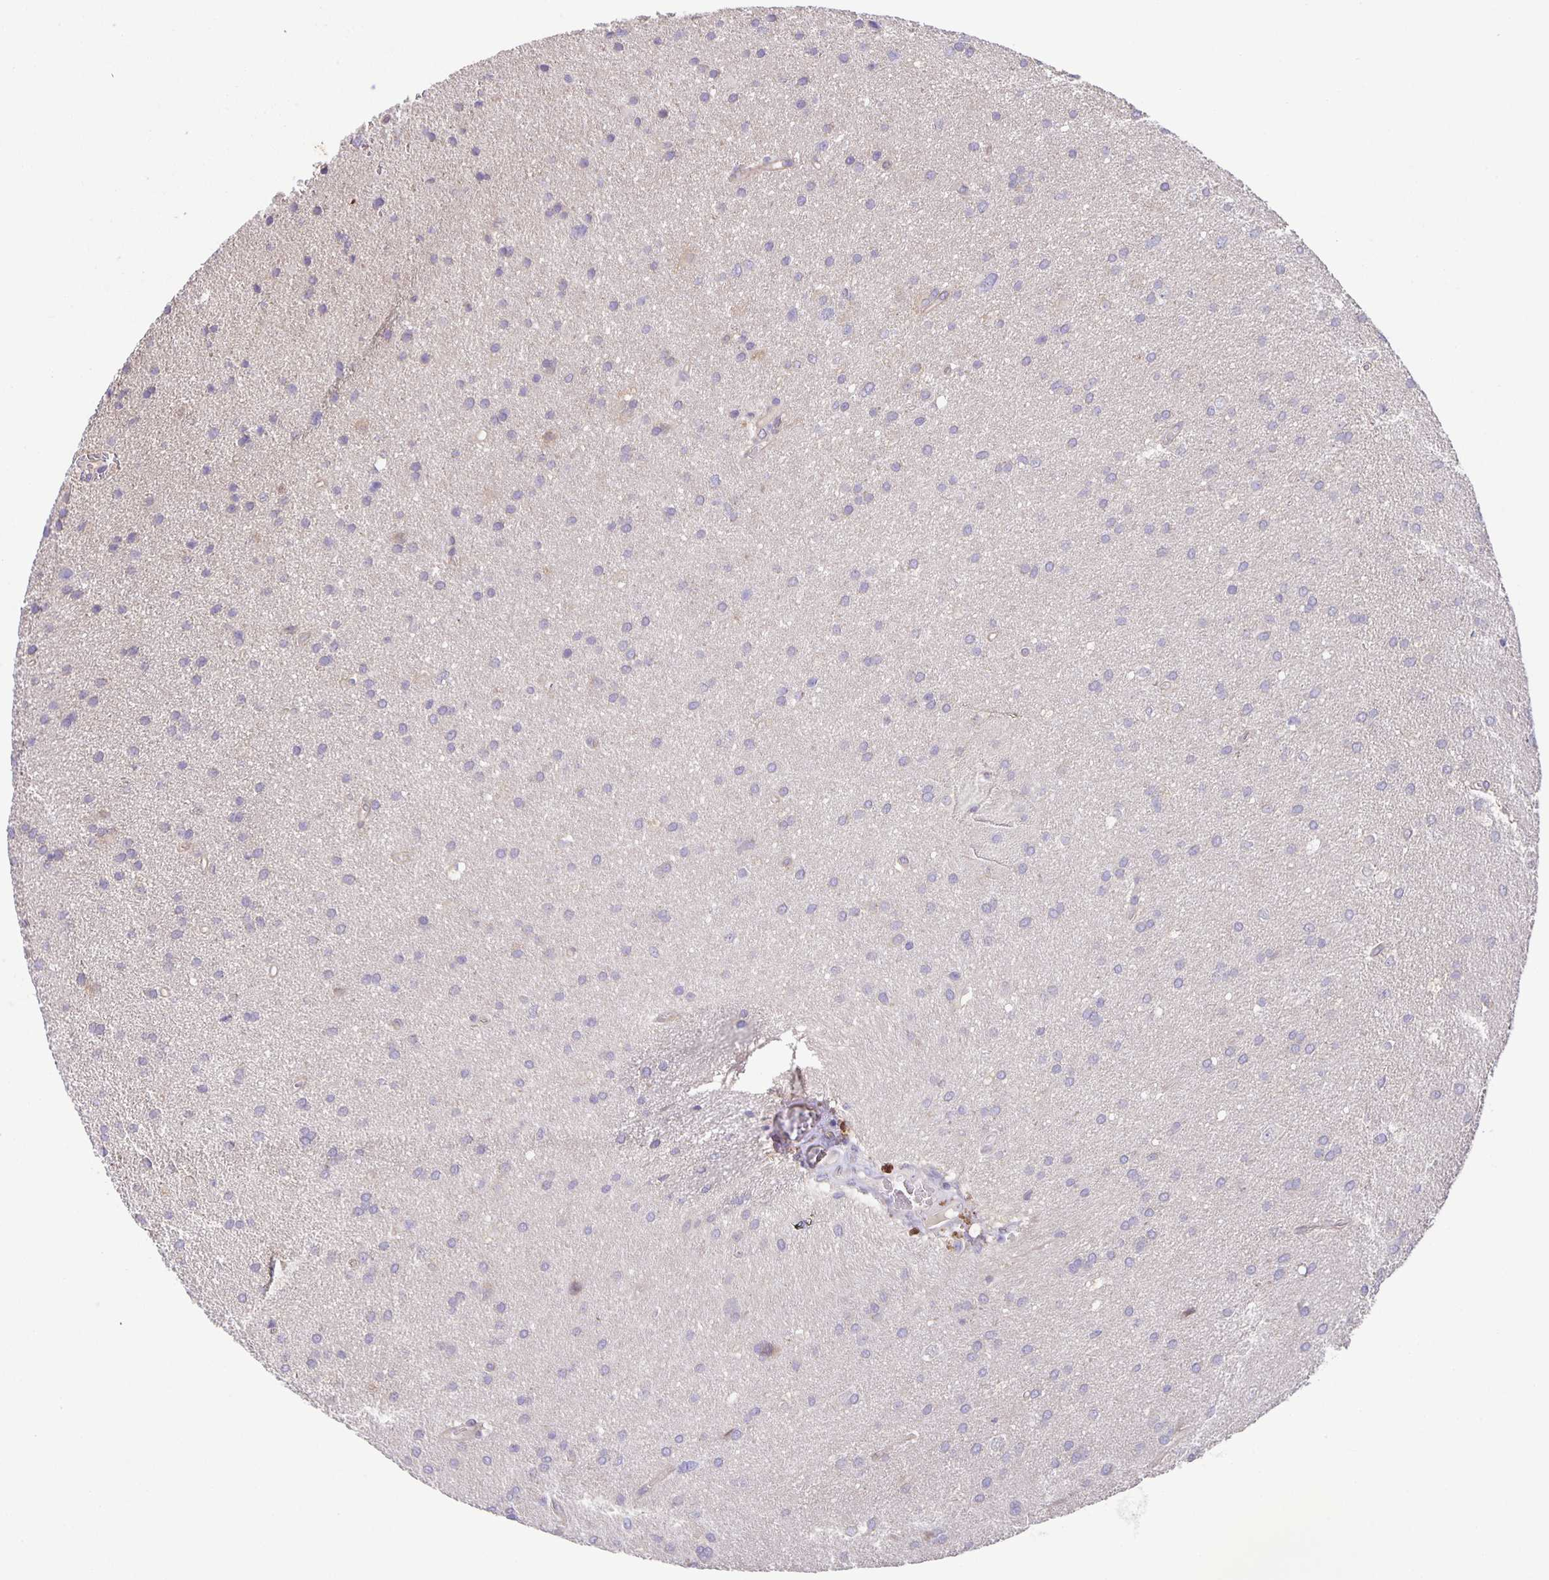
{"staining": {"intensity": "negative", "quantity": "none", "location": "none"}, "tissue": "glioma", "cell_type": "Tumor cells", "image_type": "cancer", "snomed": [{"axis": "morphology", "description": "Glioma, malignant, Low grade"}, {"axis": "topography", "description": "Brain"}], "caption": "Tumor cells show no significant expression in malignant glioma (low-grade). Brightfield microscopy of IHC stained with DAB (3,3'-diaminobenzidine) (brown) and hematoxylin (blue), captured at high magnification.", "gene": "PTPN3", "patient": {"sex": "female", "age": 54}}